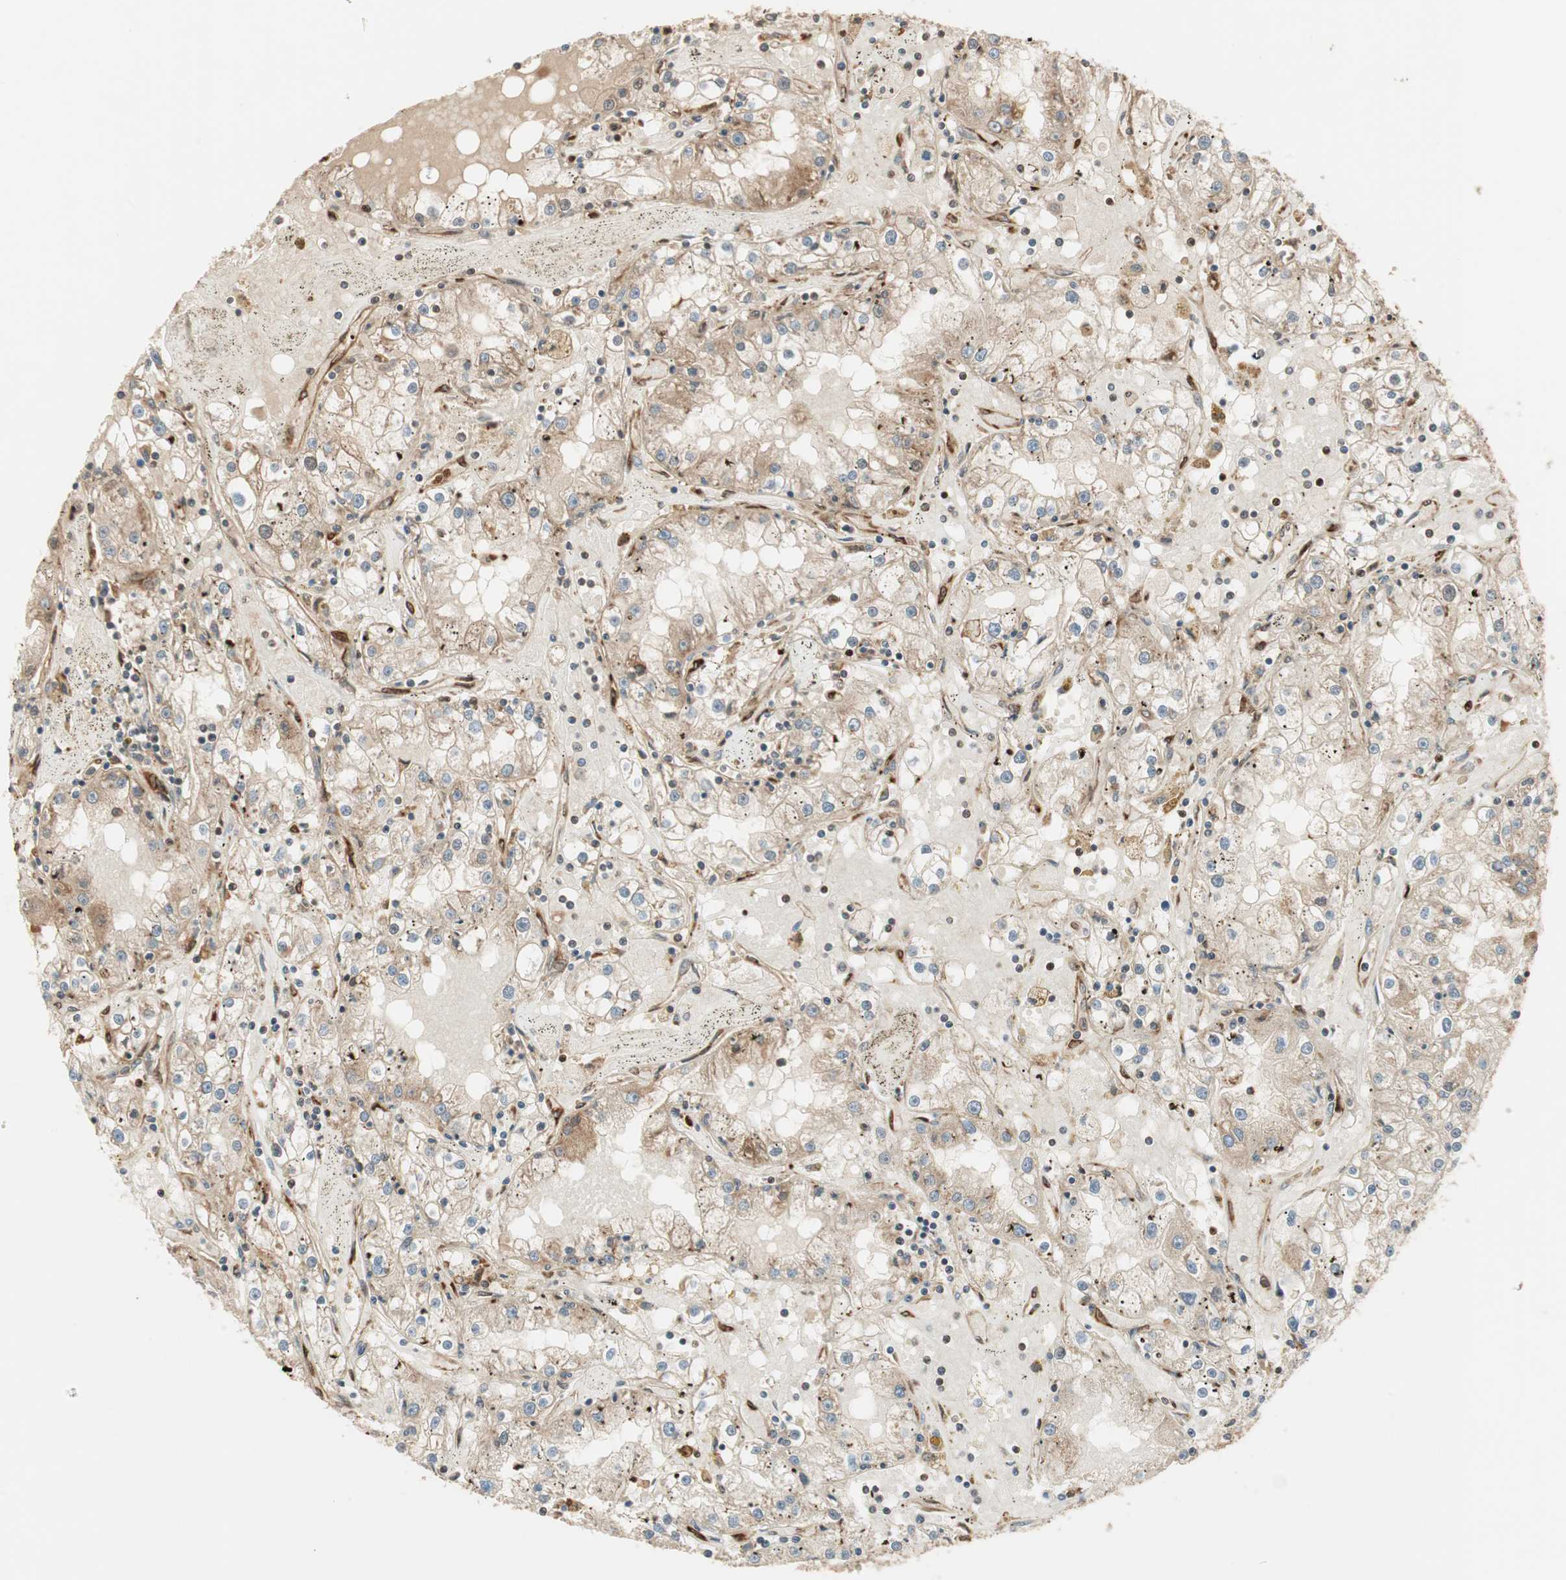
{"staining": {"intensity": "weak", "quantity": ">75%", "location": "cytoplasmic/membranous"}, "tissue": "renal cancer", "cell_type": "Tumor cells", "image_type": "cancer", "snomed": [{"axis": "morphology", "description": "Adenocarcinoma, NOS"}, {"axis": "topography", "description": "Kidney"}], "caption": "Immunohistochemical staining of renal cancer displays low levels of weak cytoplasmic/membranous protein staining in about >75% of tumor cells. (DAB = brown stain, brightfield microscopy at high magnification).", "gene": "CTTNBP2NL", "patient": {"sex": "male", "age": 56}}